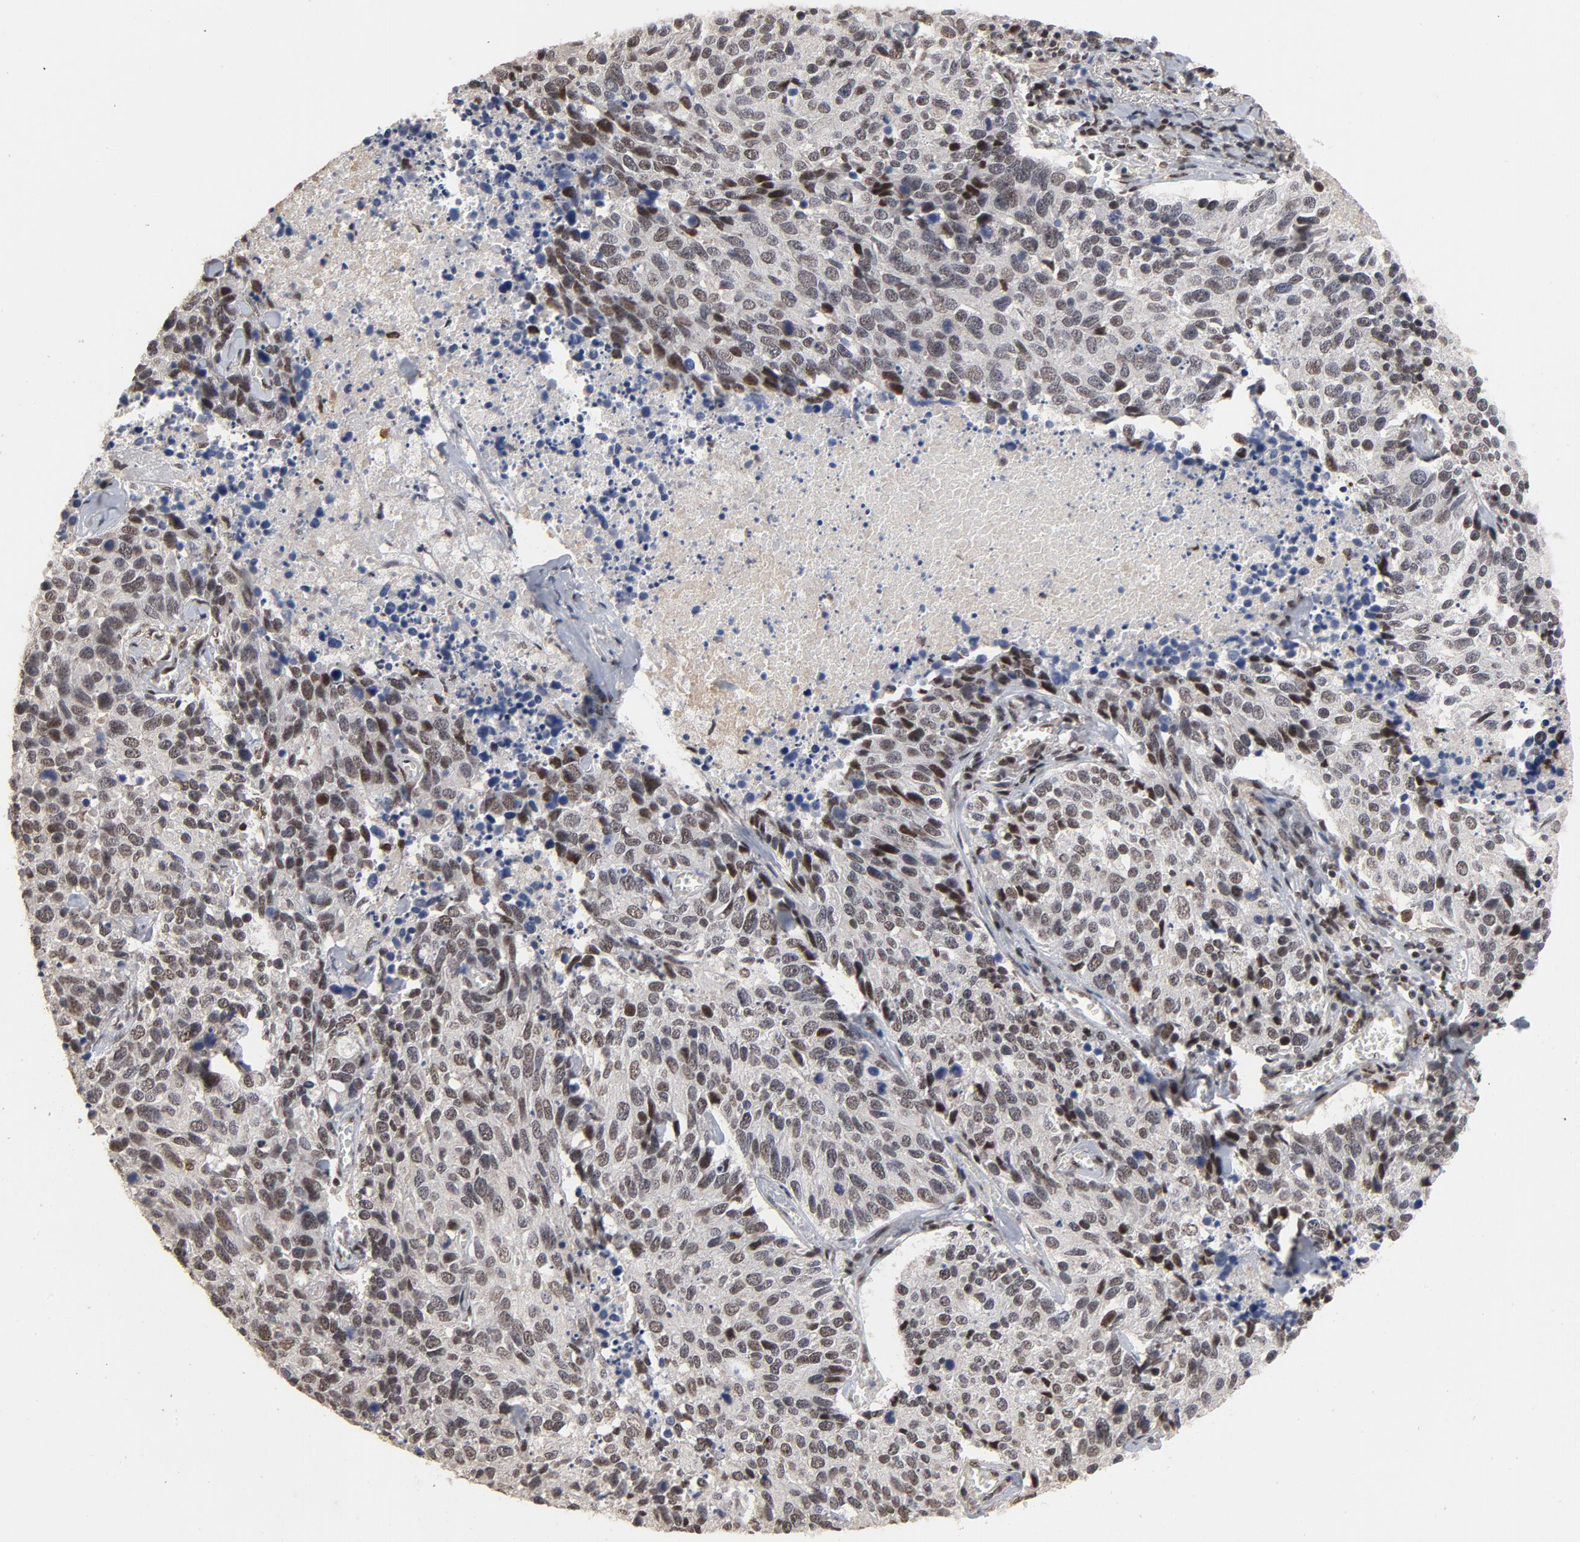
{"staining": {"intensity": "moderate", "quantity": ">75%", "location": "nuclear"}, "tissue": "lung cancer", "cell_type": "Tumor cells", "image_type": "cancer", "snomed": [{"axis": "morphology", "description": "Neoplasm, malignant, NOS"}, {"axis": "topography", "description": "Lung"}], "caption": "A brown stain highlights moderate nuclear expression of a protein in malignant neoplasm (lung) tumor cells.", "gene": "TP53RK", "patient": {"sex": "female", "age": 76}}